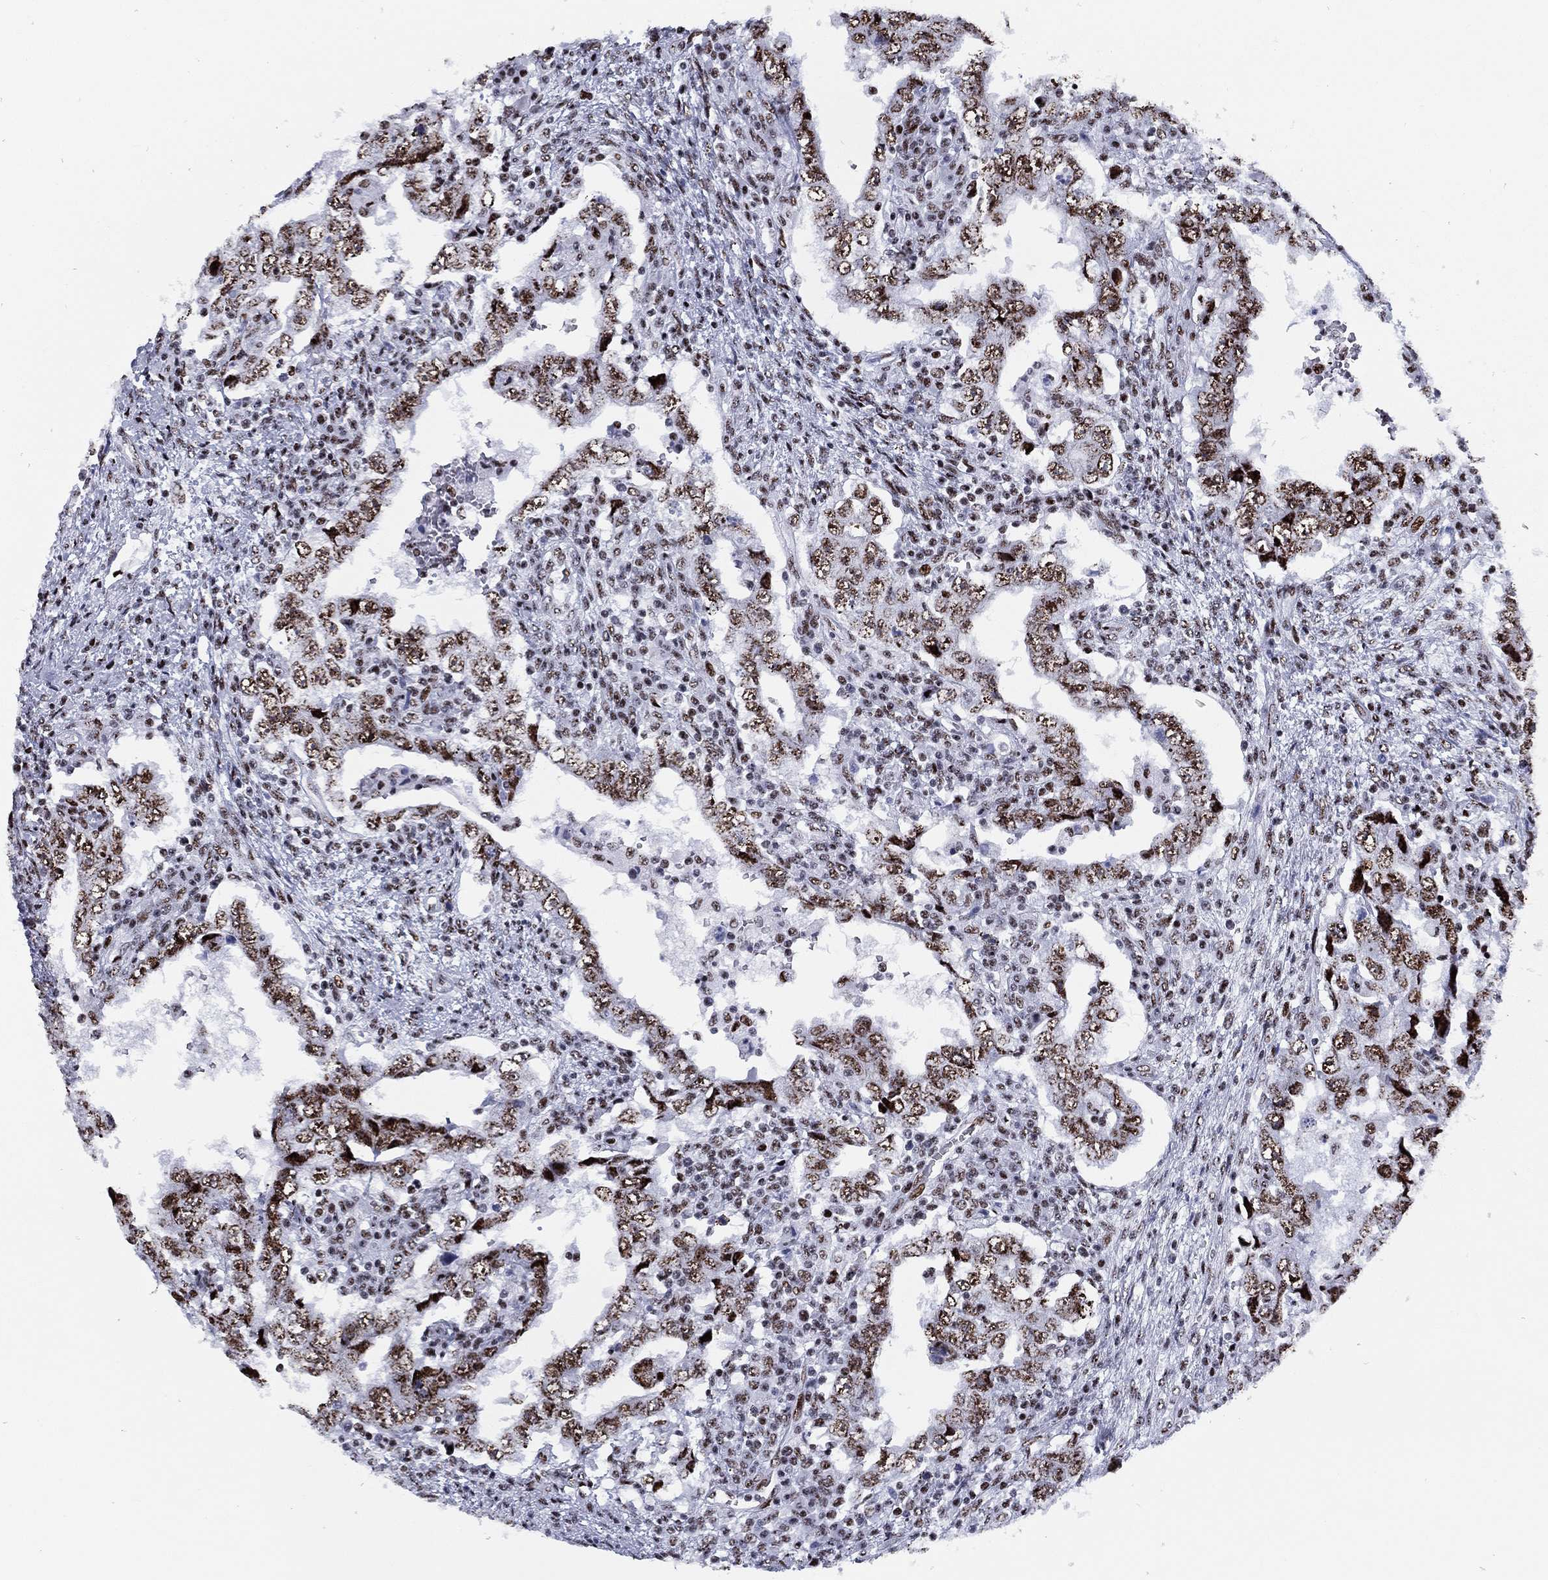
{"staining": {"intensity": "strong", "quantity": "25%-75%", "location": "nuclear"}, "tissue": "testis cancer", "cell_type": "Tumor cells", "image_type": "cancer", "snomed": [{"axis": "morphology", "description": "Carcinoma, Embryonal, NOS"}, {"axis": "topography", "description": "Testis"}], "caption": "Protein analysis of embryonal carcinoma (testis) tissue displays strong nuclear staining in about 25%-75% of tumor cells. (brown staining indicates protein expression, while blue staining denotes nuclei).", "gene": "CYB561D2", "patient": {"sex": "male", "age": 26}}